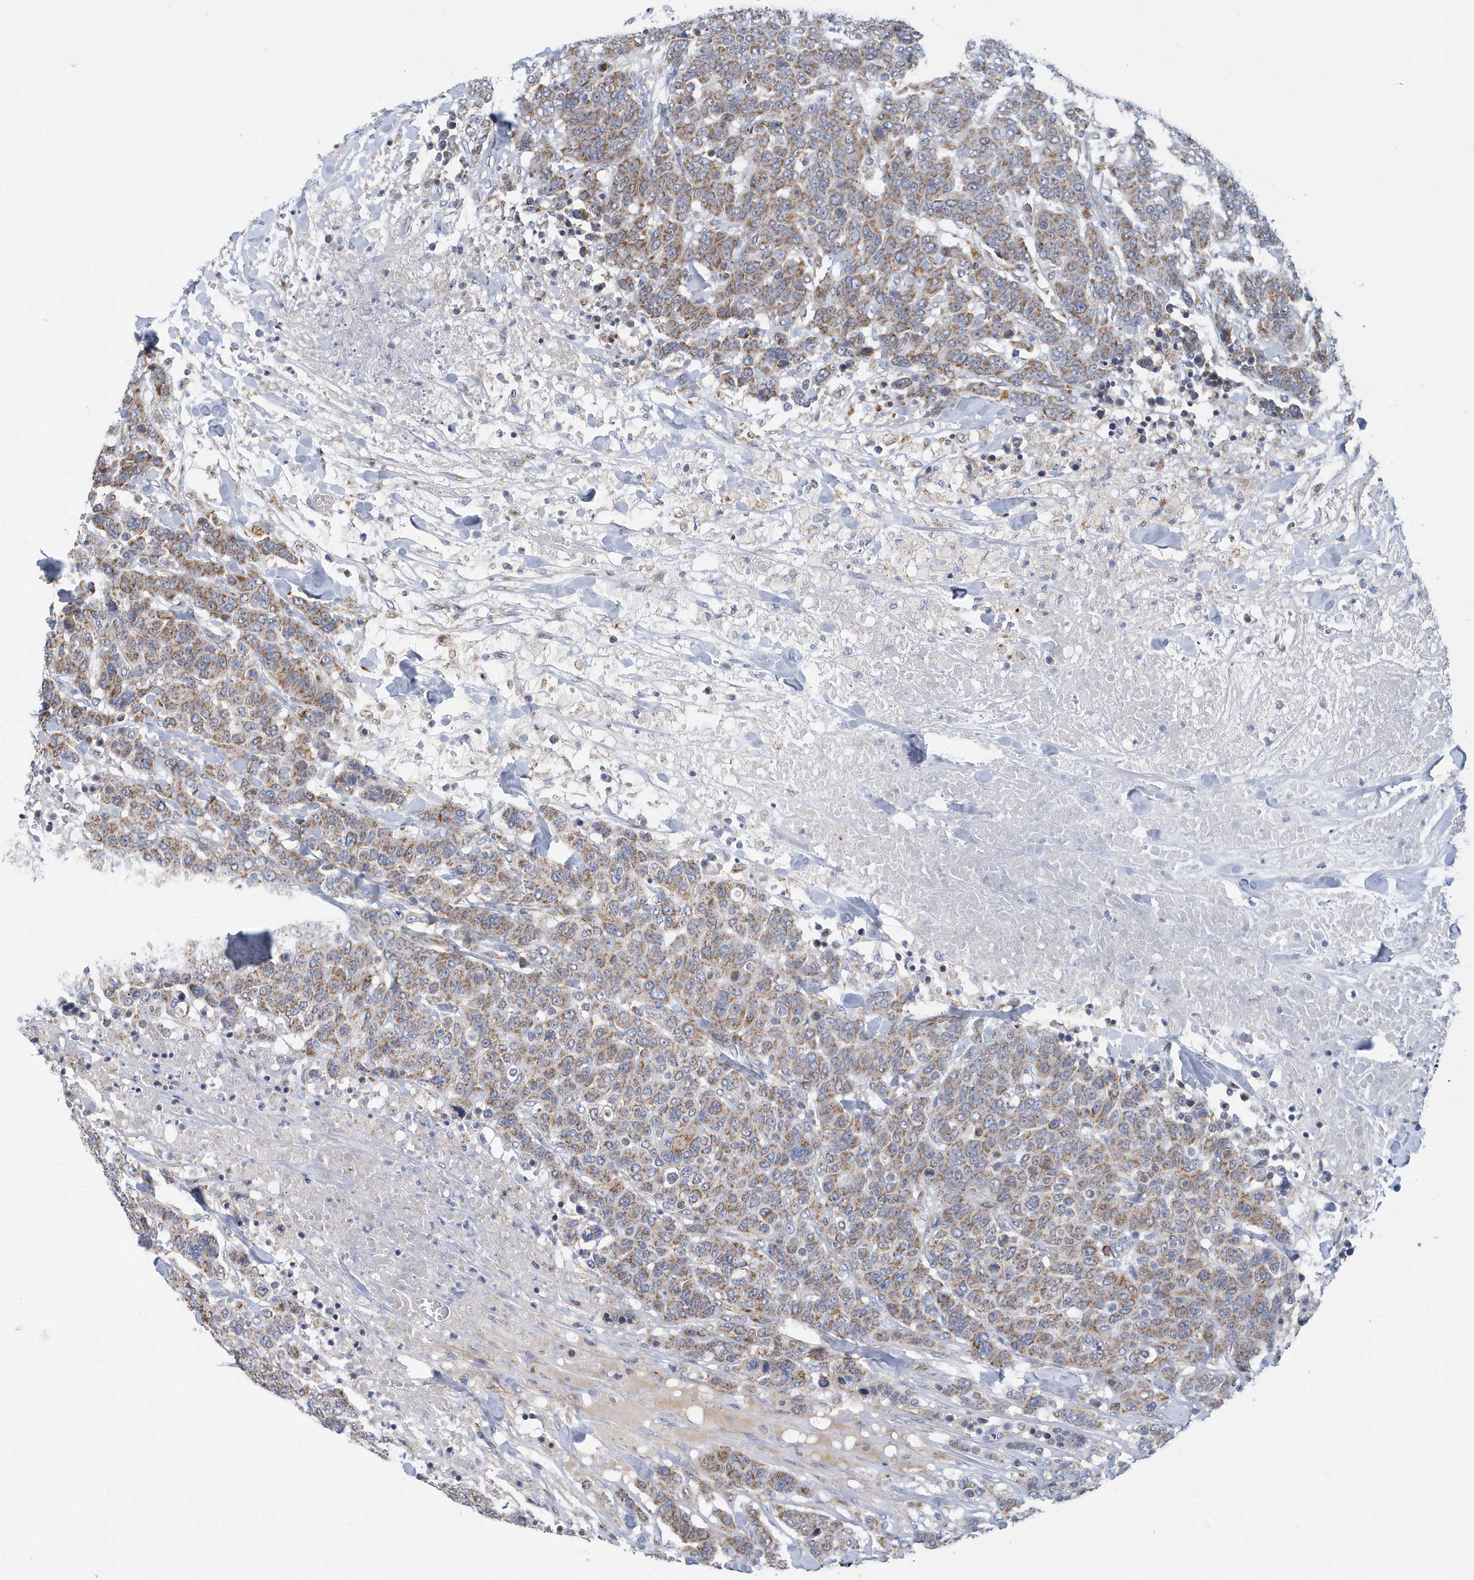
{"staining": {"intensity": "moderate", "quantity": ">75%", "location": "cytoplasmic/membranous"}, "tissue": "breast cancer", "cell_type": "Tumor cells", "image_type": "cancer", "snomed": [{"axis": "morphology", "description": "Duct carcinoma"}, {"axis": "topography", "description": "Breast"}], "caption": "Protein expression analysis of infiltrating ductal carcinoma (breast) reveals moderate cytoplasmic/membranous expression in about >75% of tumor cells.", "gene": "VWA5B2", "patient": {"sex": "female", "age": 37}}